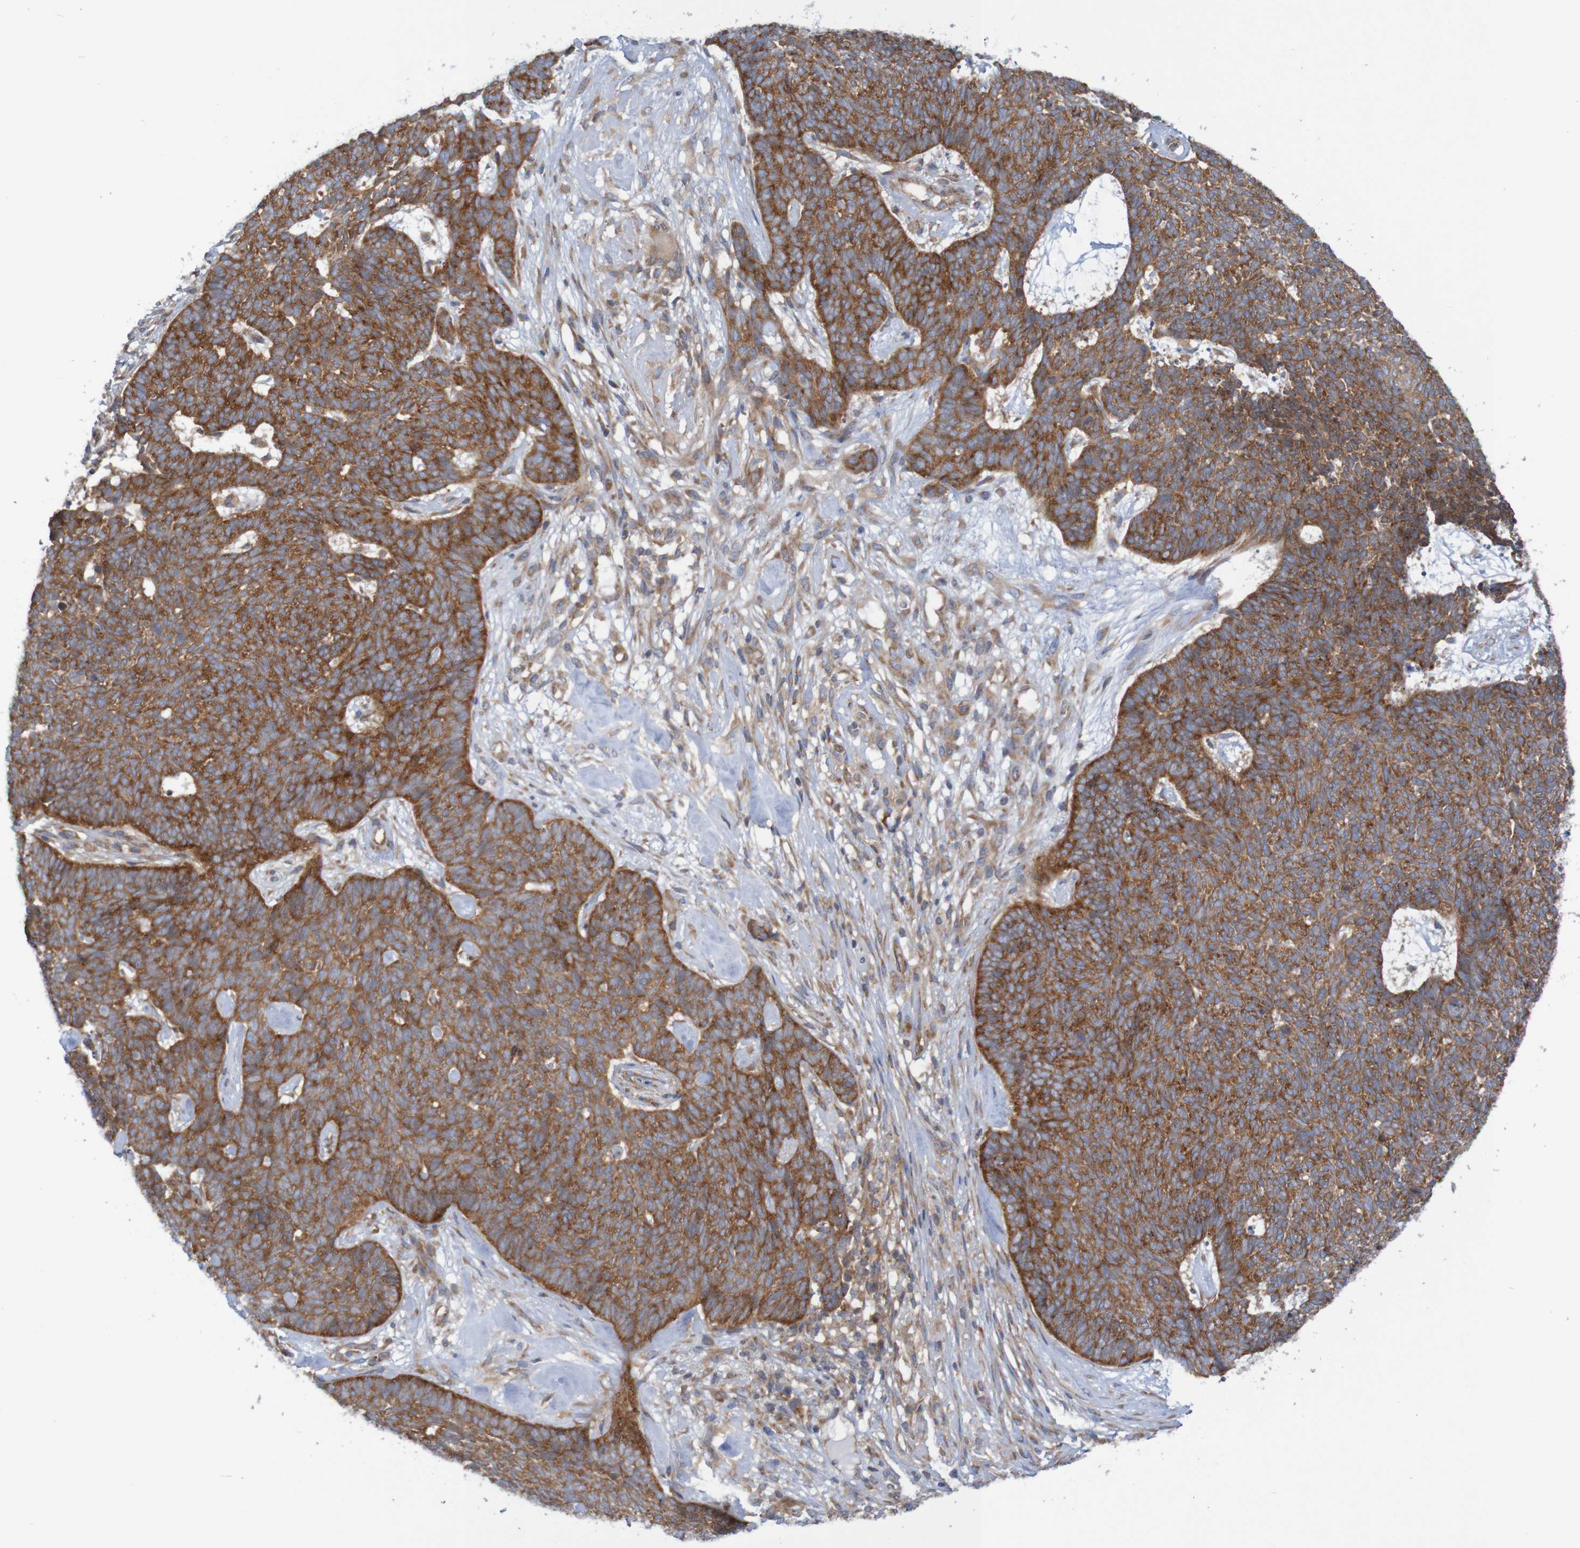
{"staining": {"intensity": "strong", "quantity": ">75%", "location": "cytoplasmic/membranous"}, "tissue": "skin cancer", "cell_type": "Tumor cells", "image_type": "cancer", "snomed": [{"axis": "morphology", "description": "Basal cell carcinoma"}, {"axis": "topography", "description": "Skin"}], "caption": "DAB immunohistochemical staining of skin basal cell carcinoma shows strong cytoplasmic/membranous protein positivity in about >75% of tumor cells.", "gene": "LRRC47", "patient": {"sex": "female", "age": 84}}